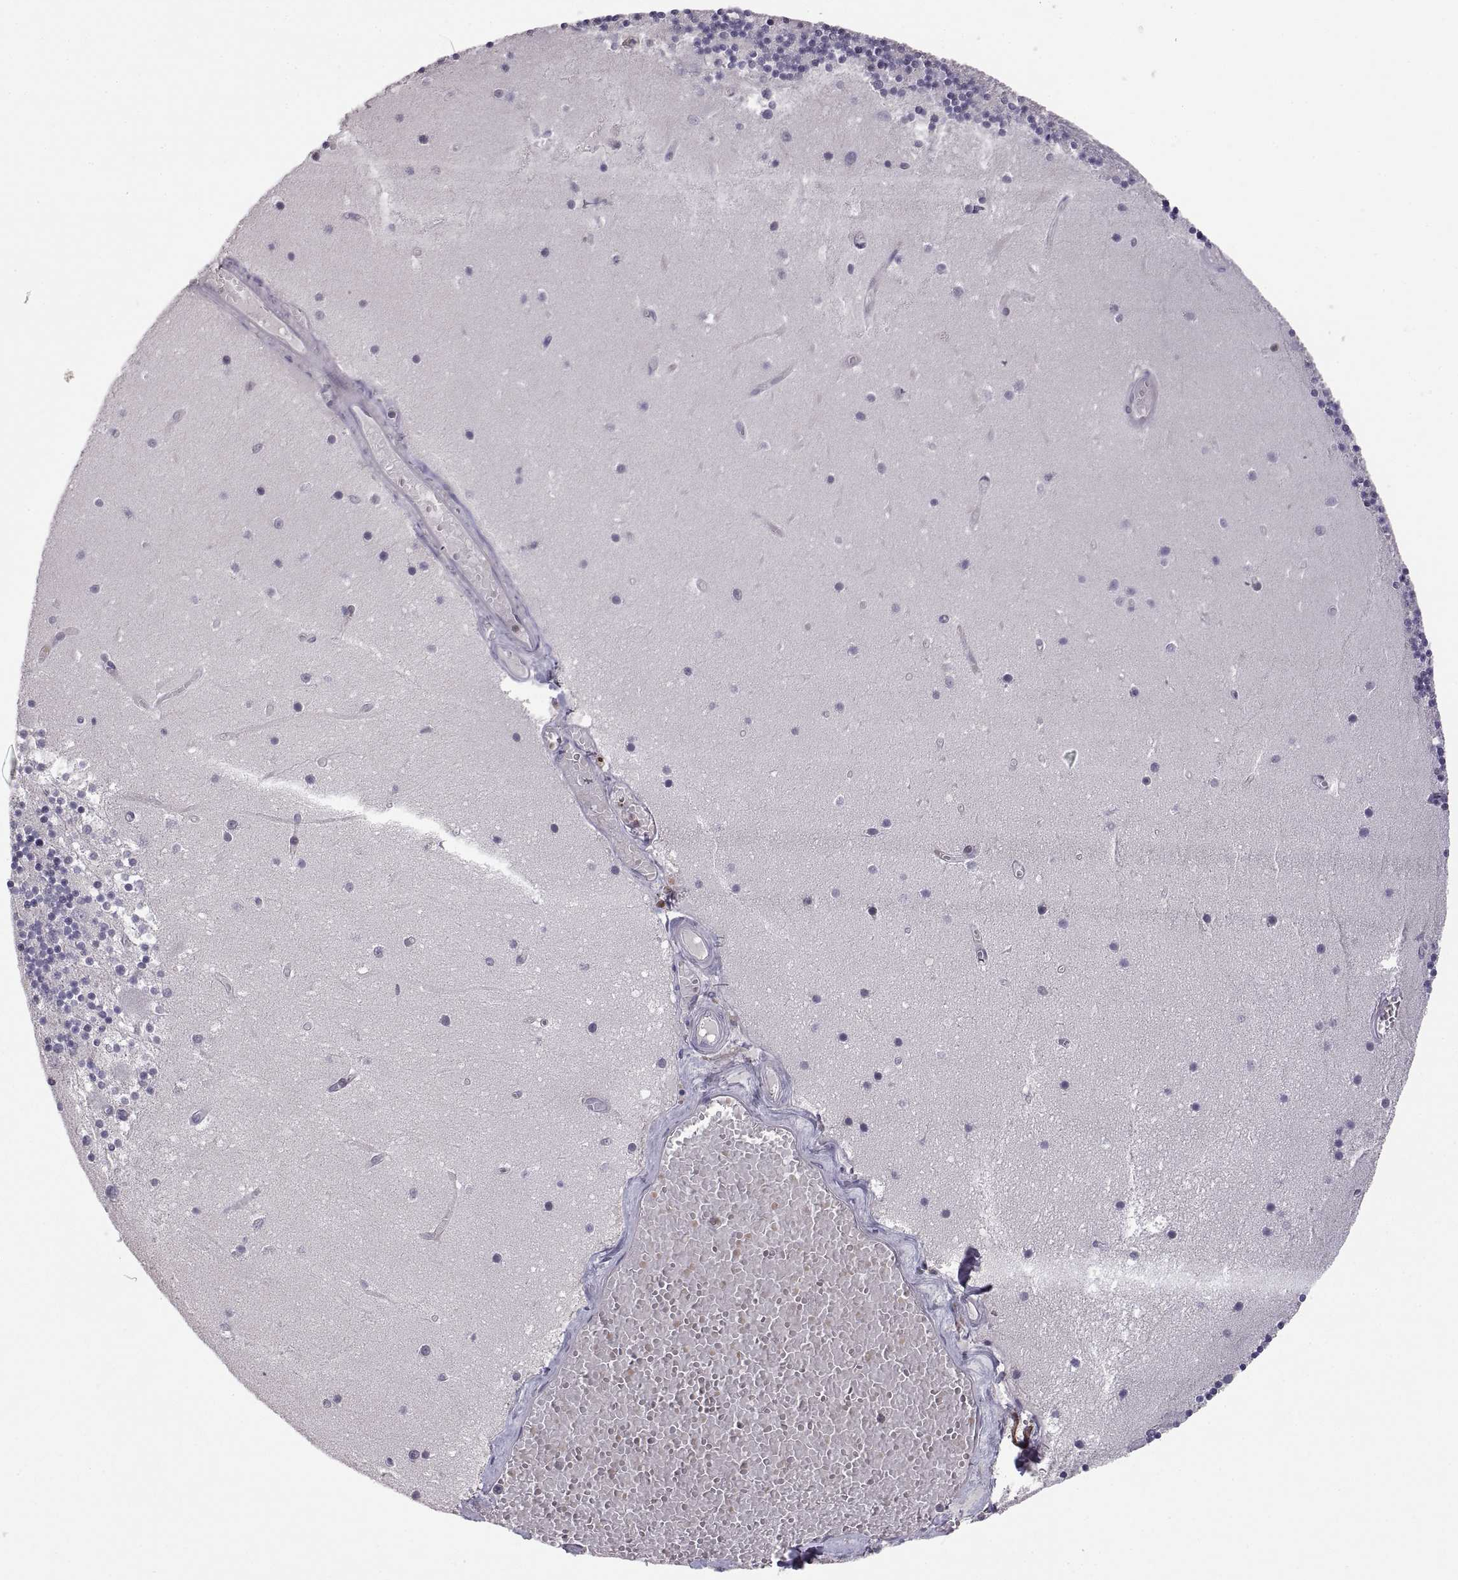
{"staining": {"intensity": "negative", "quantity": "none", "location": "none"}, "tissue": "cerebellum", "cell_type": "Cells in granular layer", "image_type": "normal", "snomed": [{"axis": "morphology", "description": "Normal tissue, NOS"}, {"axis": "topography", "description": "Cerebellum"}], "caption": "IHC of normal cerebellum shows no staining in cells in granular layer. (DAB immunohistochemistry (IHC) with hematoxylin counter stain).", "gene": "EZR", "patient": {"sex": "female", "age": 28}}